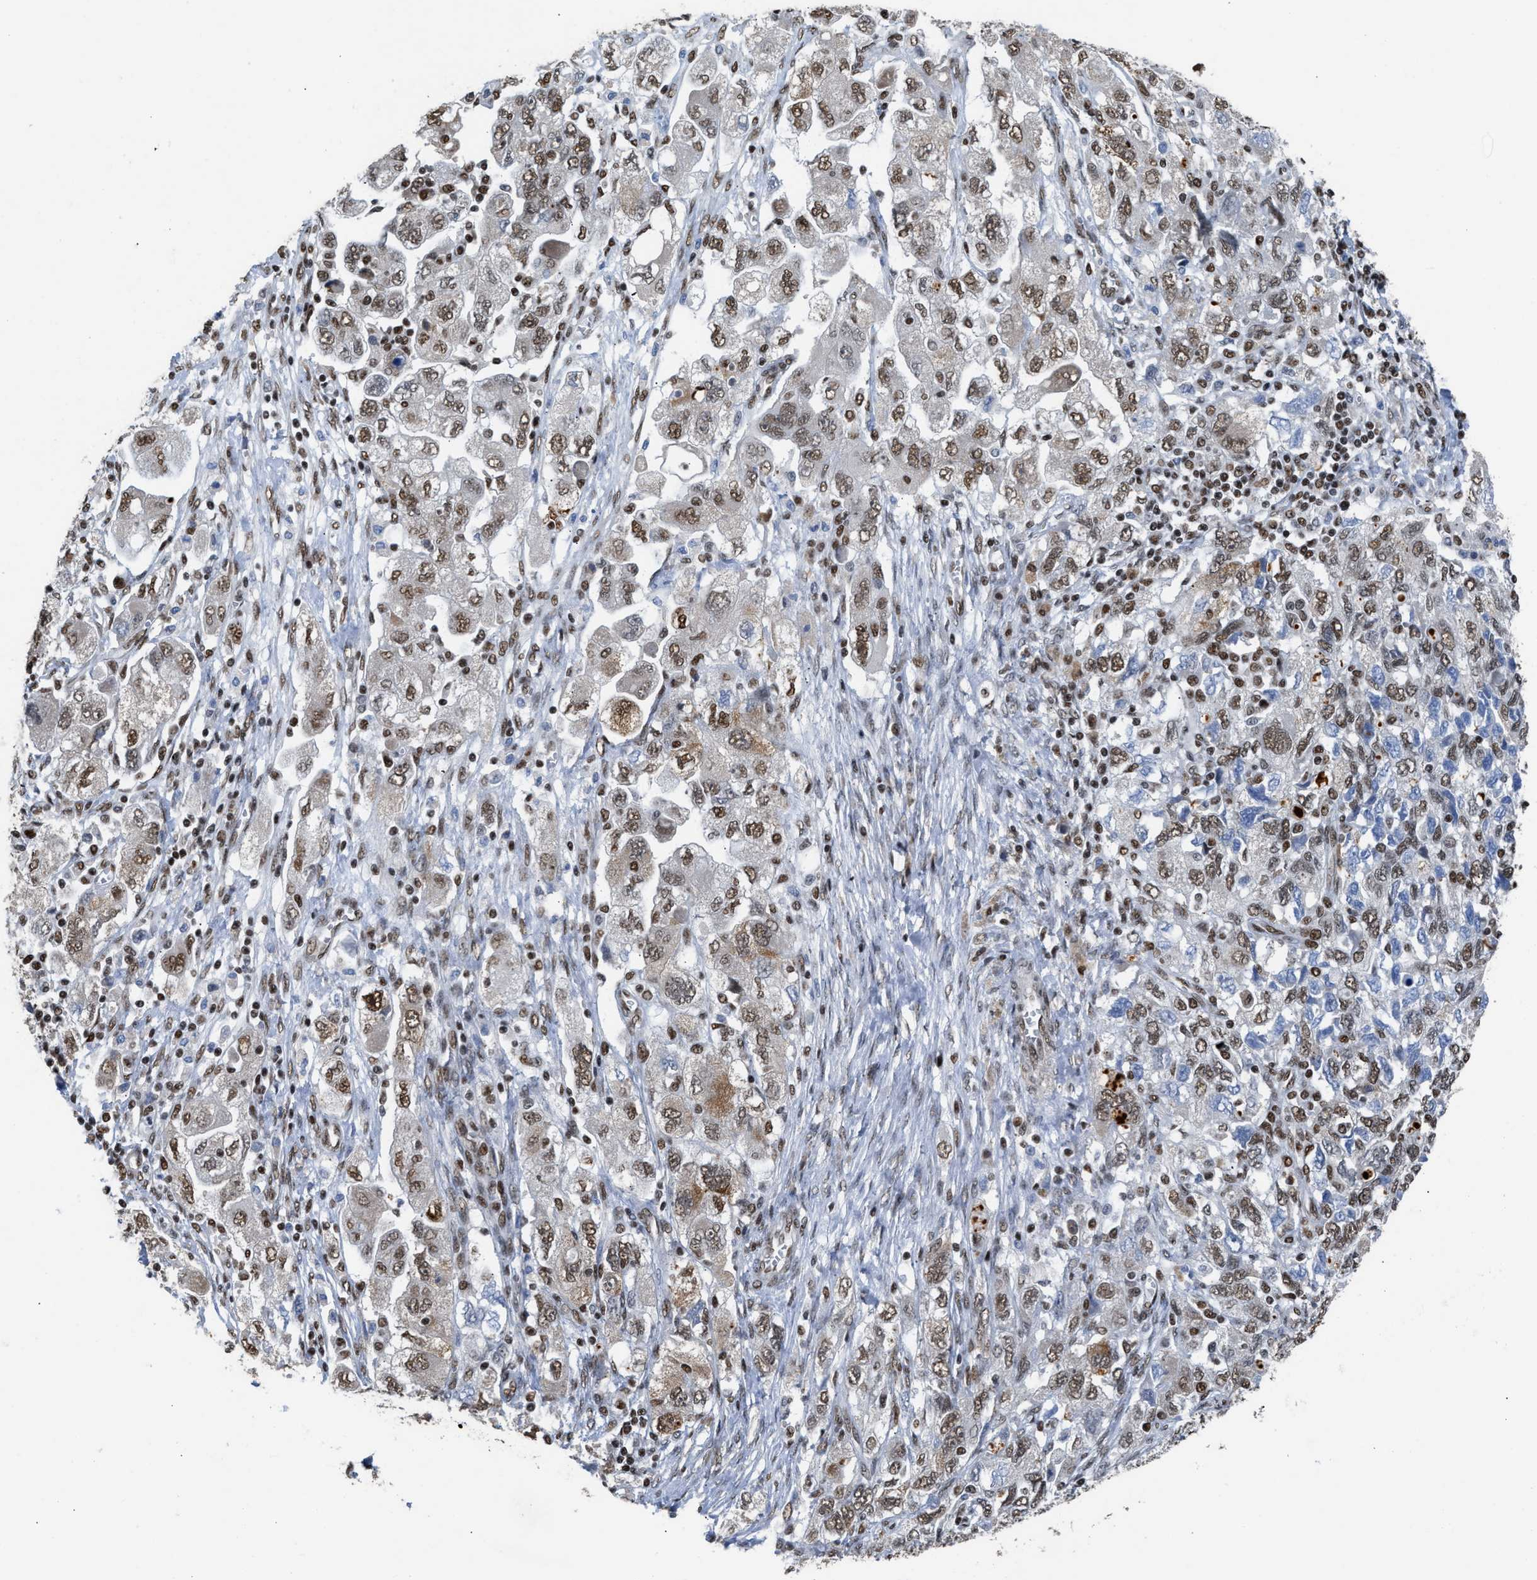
{"staining": {"intensity": "moderate", "quantity": ">75%", "location": "nuclear"}, "tissue": "ovarian cancer", "cell_type": "Tumor cells", "image_type": "cancer", "snomed": [{"axis": "morphology", "description": "Carcinoma, NOS"}, {"axis": "morphology", "description": "Cystadenocarcinoma, serous, NOS"}, {"axis": "topography", "description": "Ovary"}], "caption": "This is an image of immunohistochemistry (IHC) staining of ovarian serous cystadenocarcinoma, which shows moderate expression in the nuclear of tumor cells.", "gene": "SCAF4", "patient": {"sex": "female", "age": 69}}